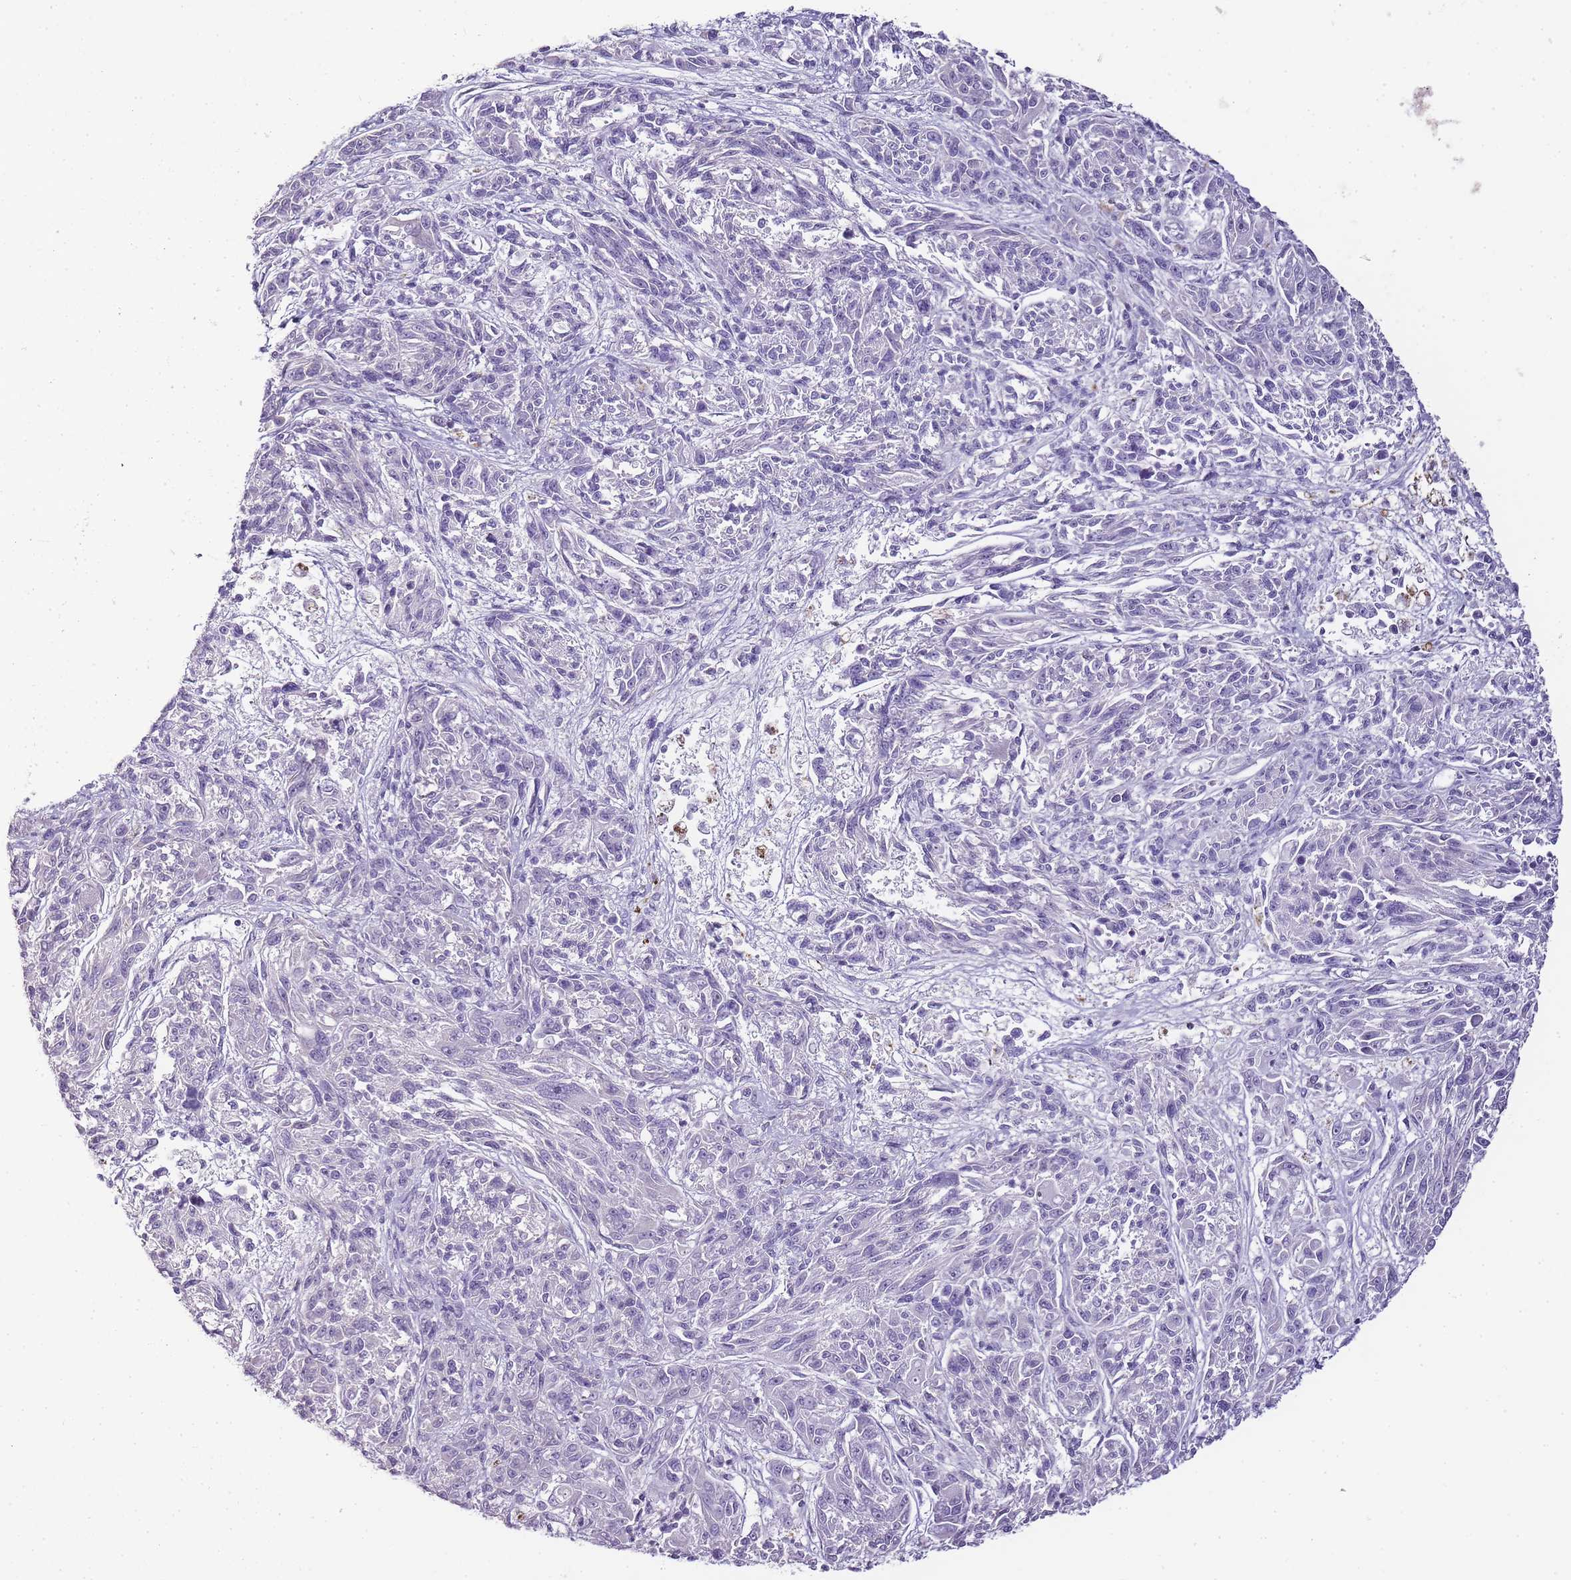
{"staining": {"intensity": "negative", "quantity": "none", "location": "none"}, "tissue": "melanoma", "cell_type": "Tumor cells", "image_type": "cancer", "snomed": [{"axis": "morphology", "description": "Malignant melanoma, NOS"}, {"axis": "topography", "description": "Skin"}], "caption": "The histopathology image demonstrates no staining of tumor cells in malignant melanoma.", "gene": "ZBP1", "patient": {"sex": "male", "age": 53}}